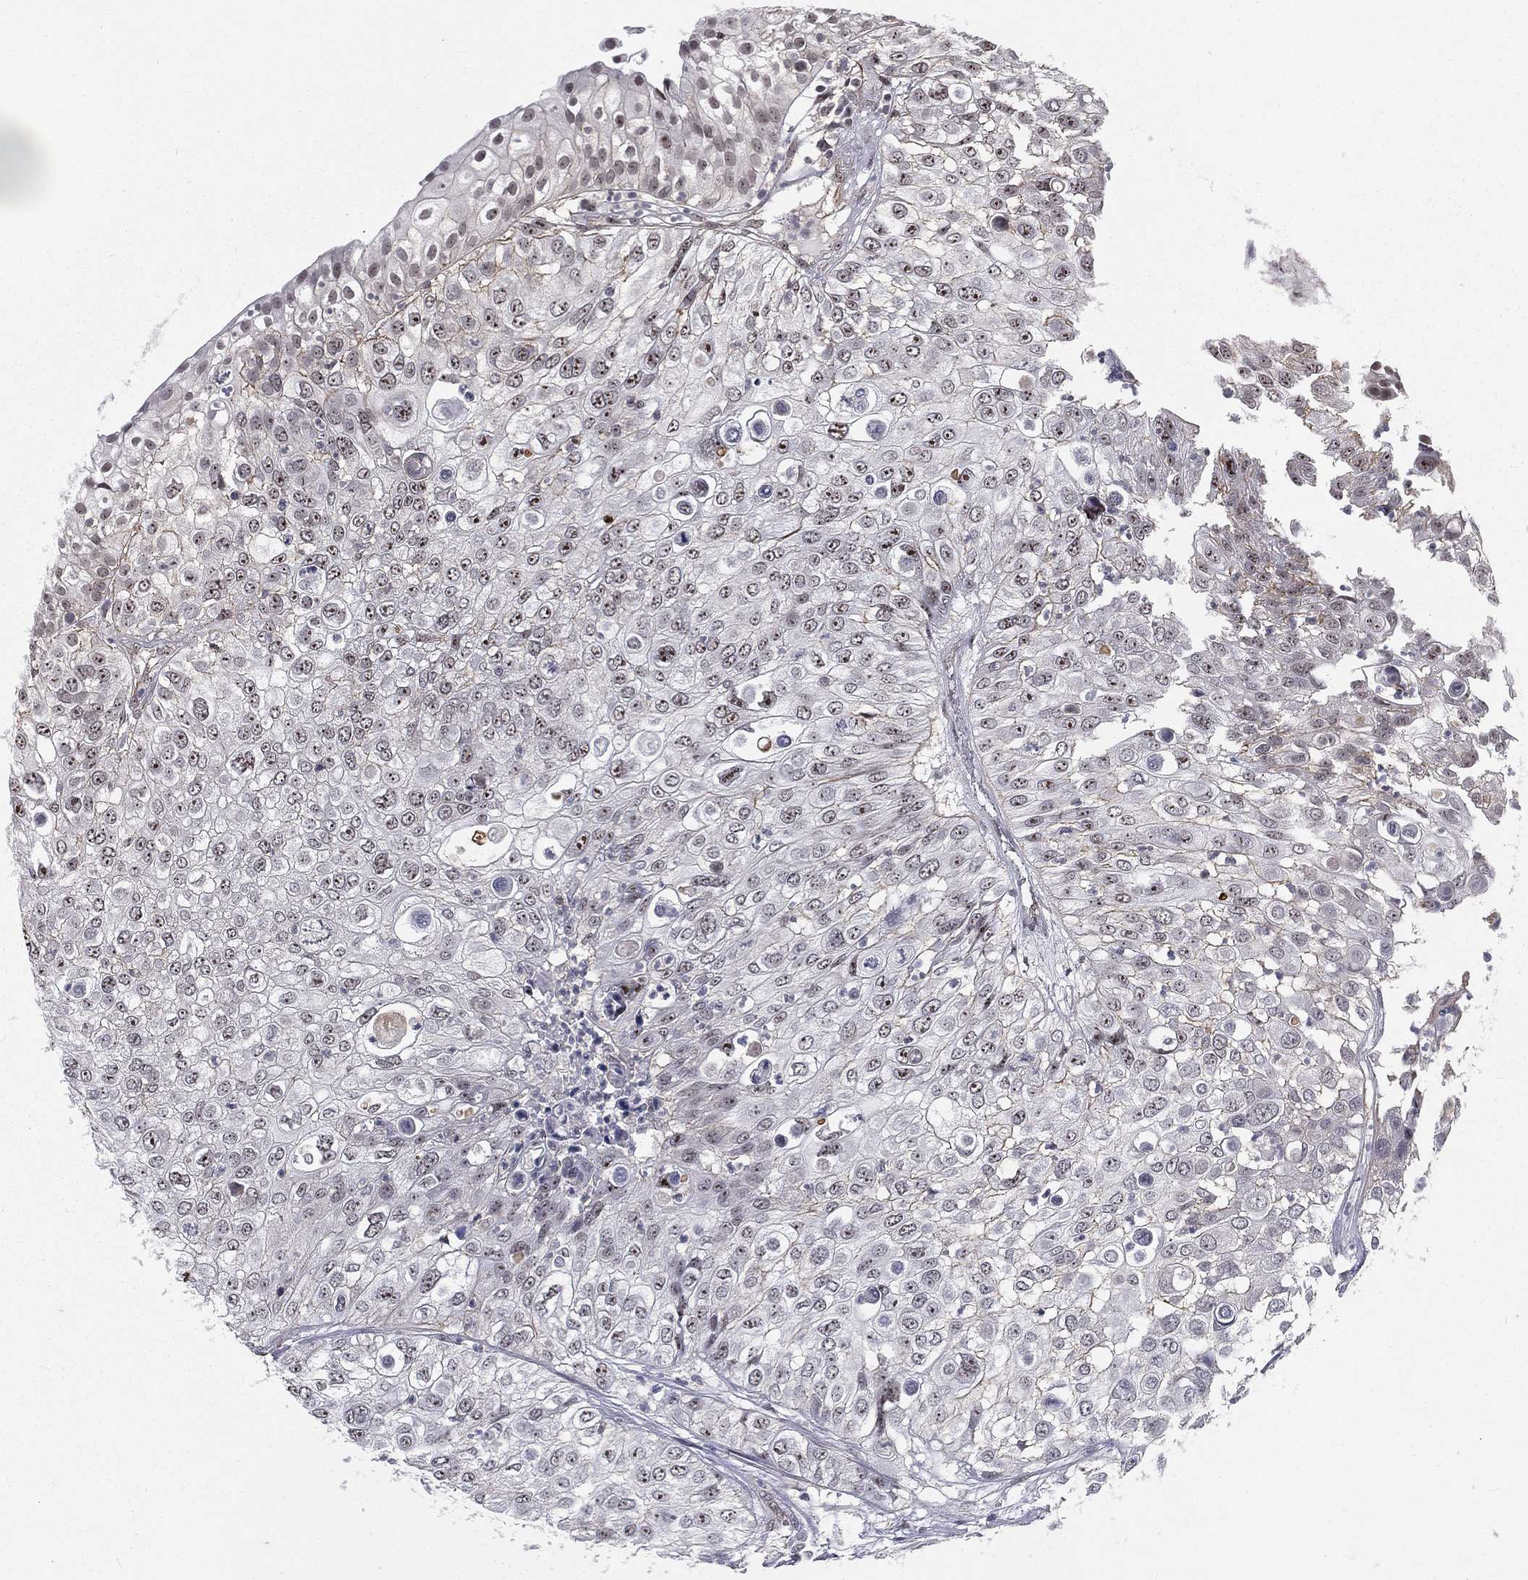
{"staining": {"intensity": "moderate", "quantity": "<25%", "location": "nuclear"}, "tissue": "urothelial cancer", "cell_type": "Tumor cells", "image_type": "cancer", "snomed": [{"axis": "morphology", "description": "Urothelial carcinoma, High grade"}, {"axis": "topography", "description": "Urinary bladder"}], "caption": "This is an image of IHC staining of urothelial cancer, which shows moderate expression in the nuclear of tumor cells.", "gene": "MORC2", "patient": {"sex": "female", "age": 79}}